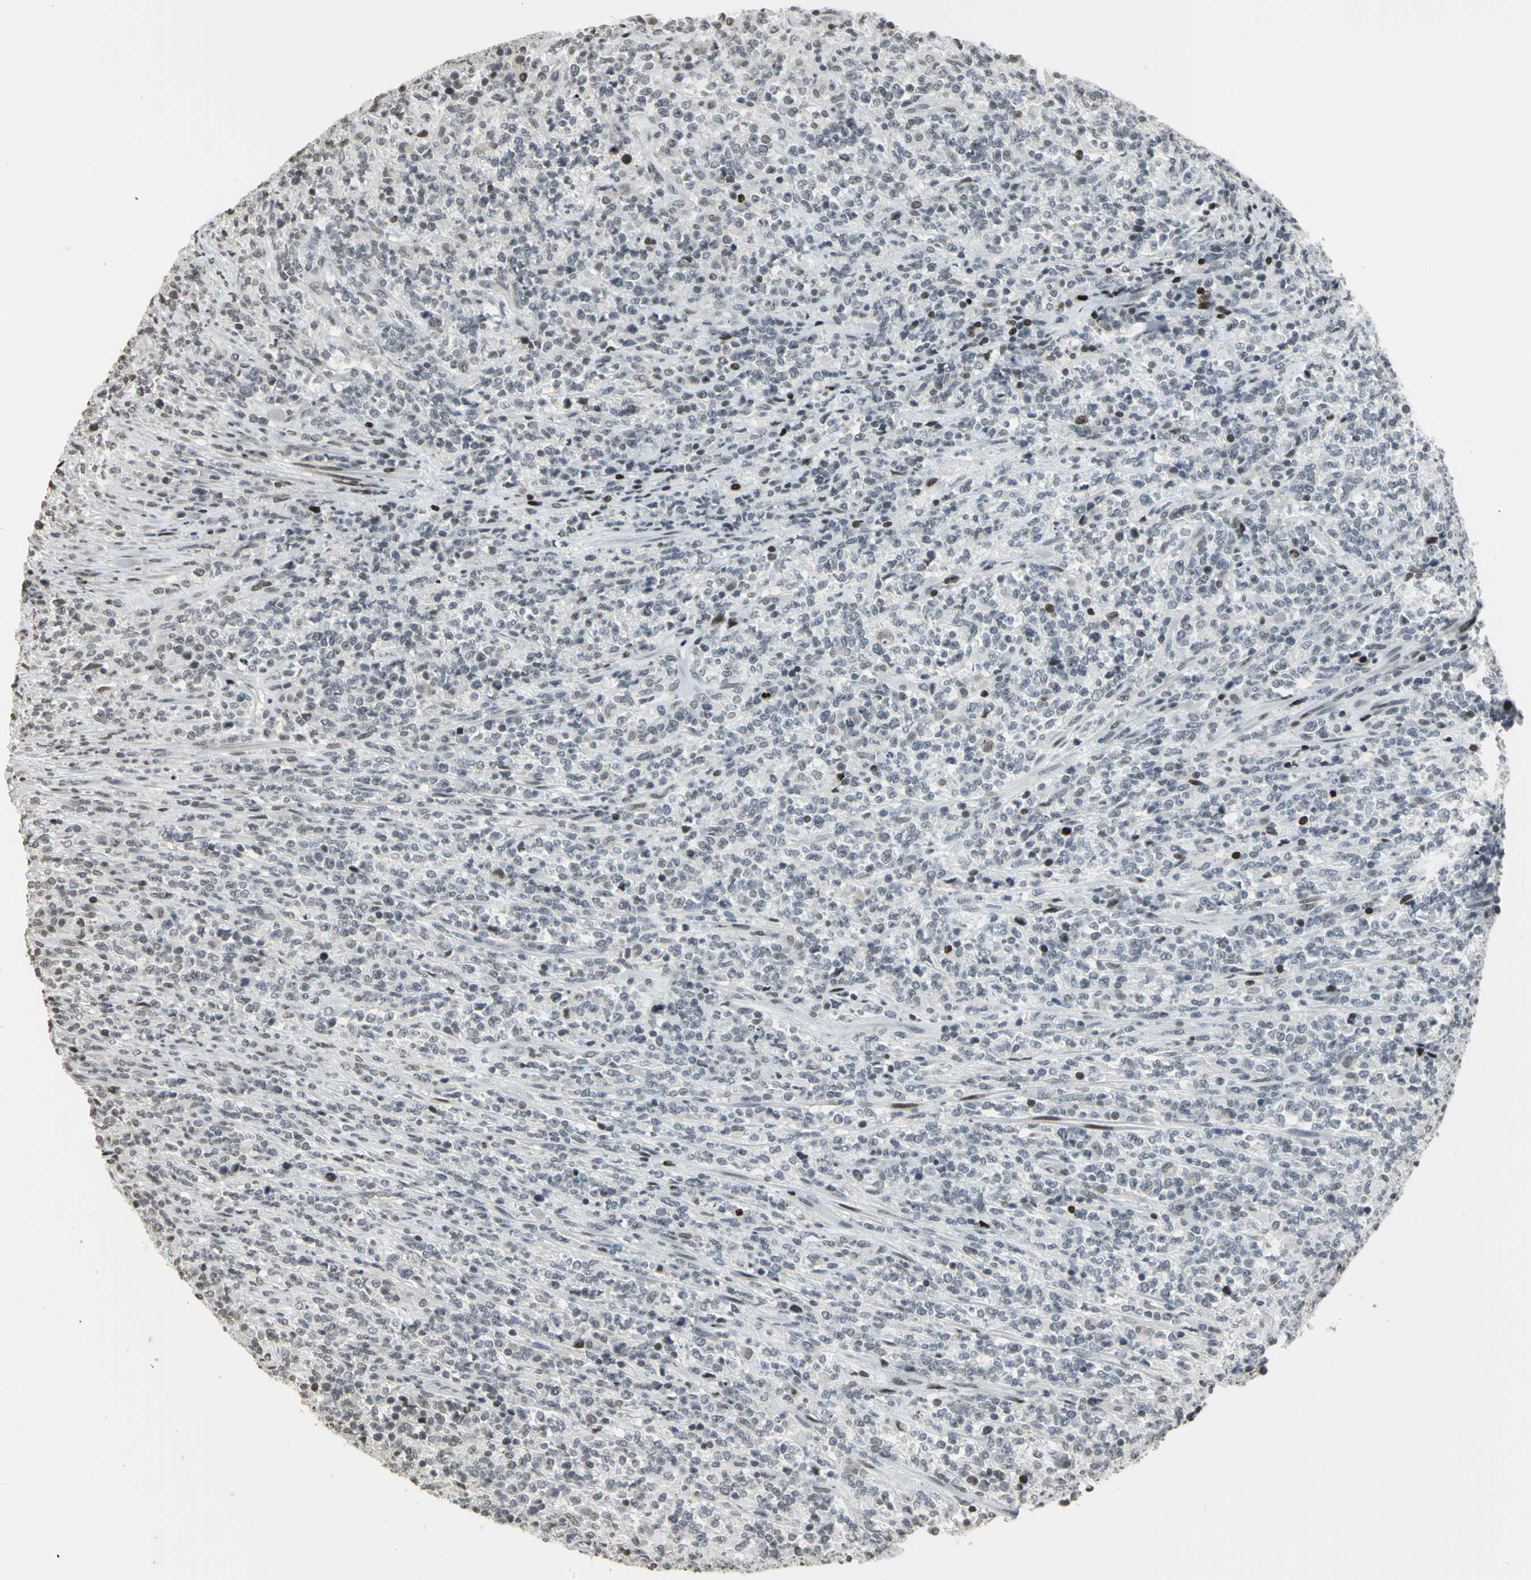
{"staining": {"intensity": "strong", "quantity": "<25%", "location": "nuclear"}, "tissue": "lymphoma", "cell_type": "Tumor cells", "image_type": "cancer", "snomed": [{"axis": "morphology", "description": "Malignant lymphoma, non-Hodgkin's type, High grade"}, {"axis": "topography", "description": "Soft tissue"}], "caption": "Lymphoma stained with a brown dye reveals strong nuclear positive expression in approximately <25% of tumor cells.", "gene": "KDM1A", "patient": {"sex": "male", "age": 18}}